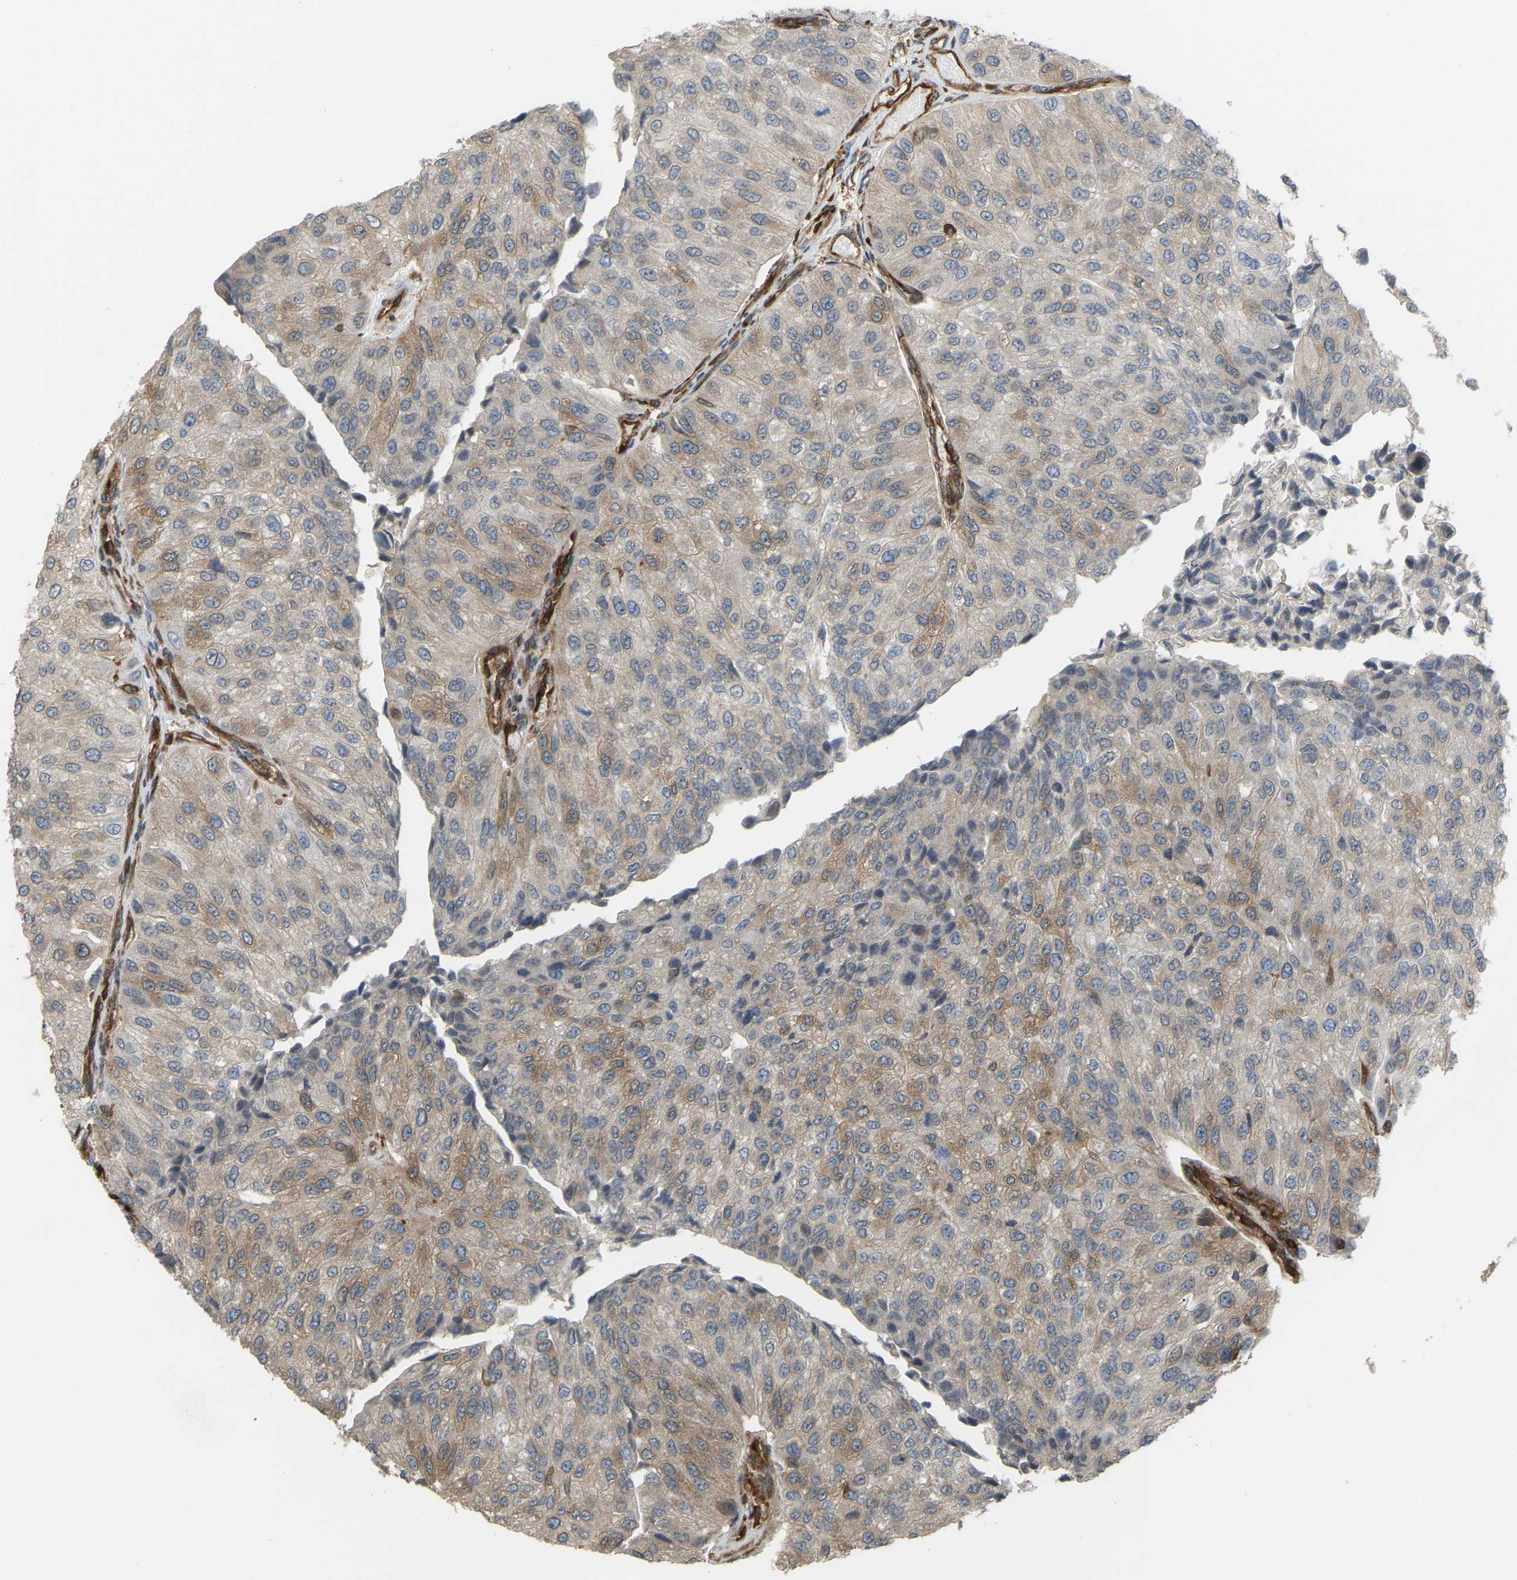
{"staining": {"intensity": "weak", "quantity": "<25%", "location": "cytoplasmic/membranous"}, "tissue": "urothelial cancer", "cell_type": "Tumor cells", "image_type": "cancer", "snomed": [{"axis": "morphology", "description": "Urothelial carcinoma, High grade"}, {"axis": "topography", "description": "Kidney"}, {"axis": "topography", "description": "Urinary bladder"}], "caption": "Image shows no significant protein expression in tumor cells of urothelial carcinoma (high-grade). (DAB immunohistochemistry (IHC) visualized using brightfield microscopy, high magnification).", "gene": "PICALM", "patient": {"sex": "male", "age": 77}}